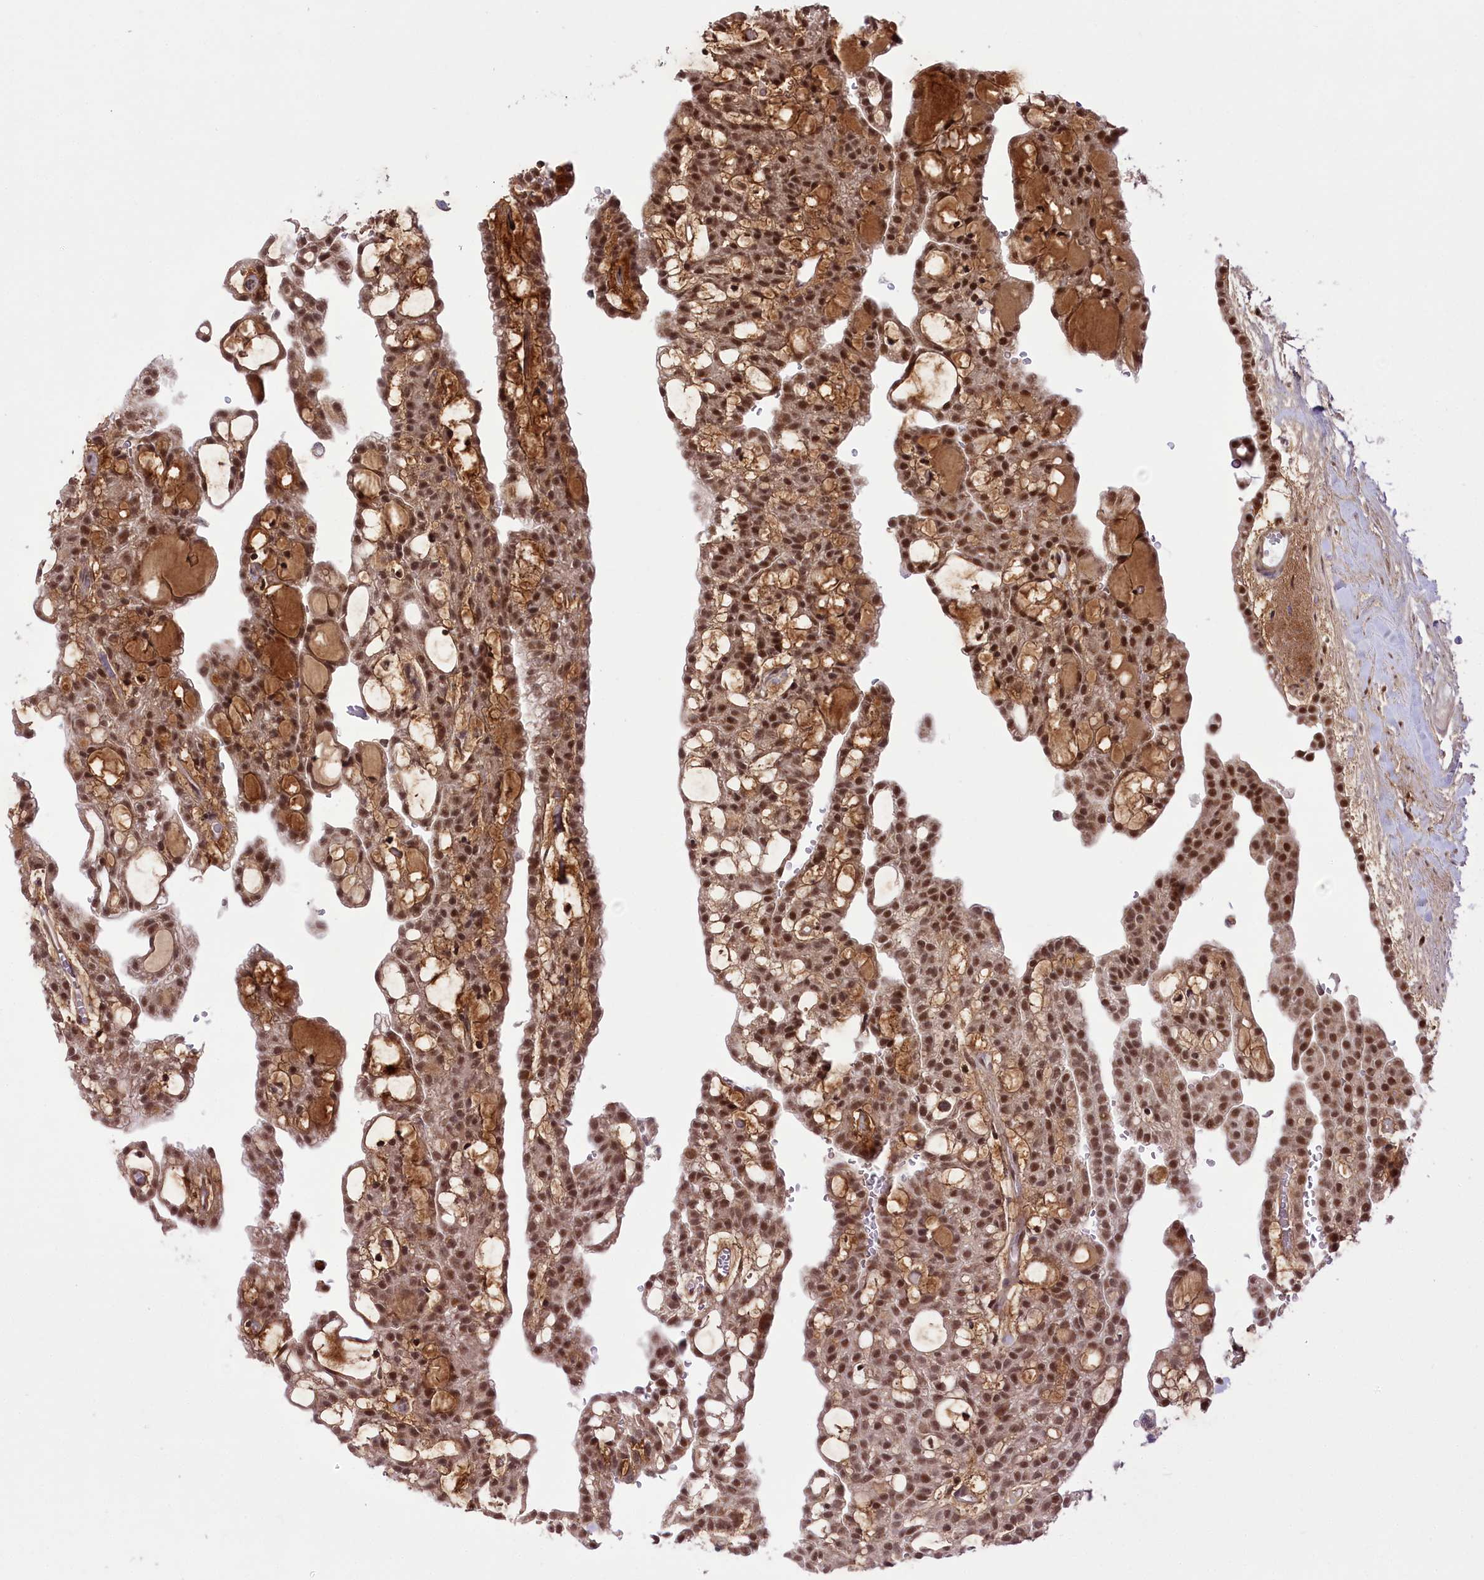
{"staining": {"intensity": "strong", "quantity": ">75%", "location": "cytoplasmic/membranous,nuclear"}, "tissue": "renal cancer", "cell_type": "Tumor cells", "image_type": "cancer", "snomed": [{"axis": "morphology", "description": "Adenocarcinoma, NOS"}, {"axis": "topography", "description": "Kidney"}], "caption": "Approximately >75% of tumor cells in human renal adenocarcinoma show strong cytoplasmic/membranous and nuclear protein expression as visualized by brown immunohistochemical staining.", "gene": "ZMAT2", "patient": {"sex": "male", "age": 63}}